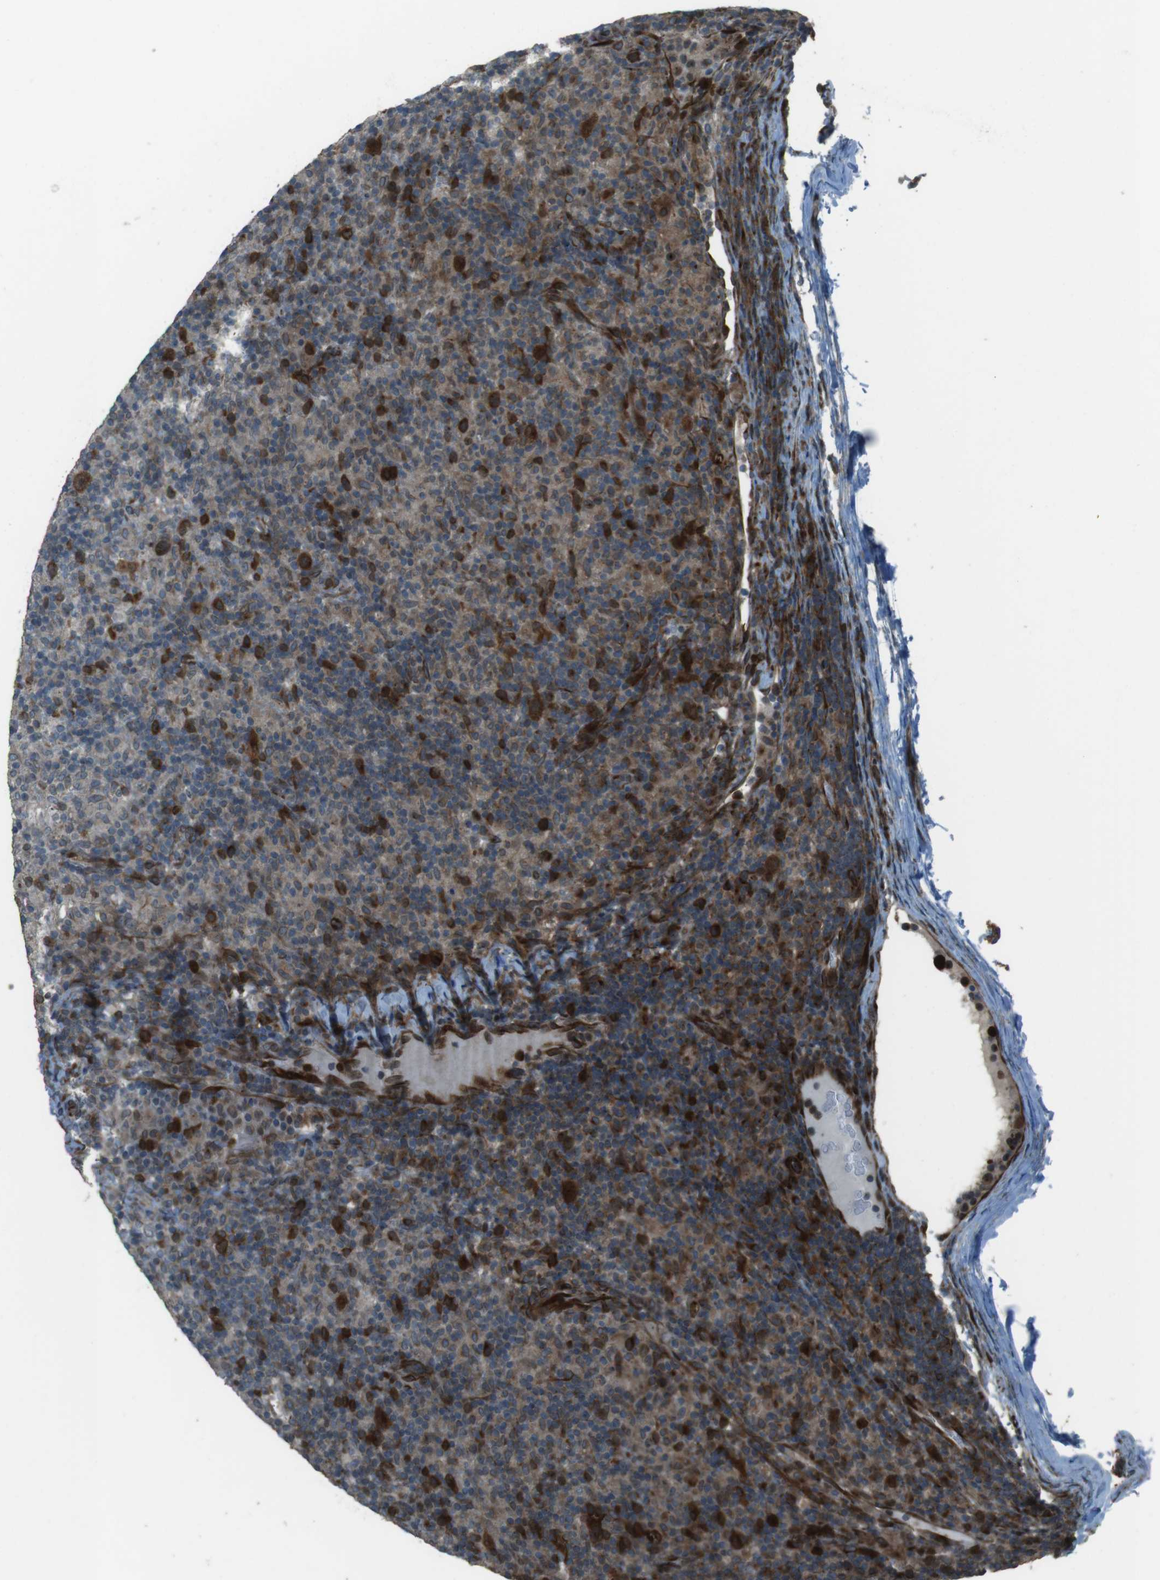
{"staining": {"intensity": "strong", "quantity": ">75%", "location": "cytoplasmic/membranous"}, "tissue": "lymphoma", "cell_type": "Tumor cells", "image_type": "cancer", "snomed": [{"axis": "morphology", "description": "Hodgkin's disease, NOS"}, {"axis": "topography", "description": "Lymph node"}], "caption": "Lymphoma tissue exhibits strong cytoplasmic/membranous positivity in approximately >75% of tumor cells", "gene": "ZNF330", "patient": {"sex": "male", "age": 70}}